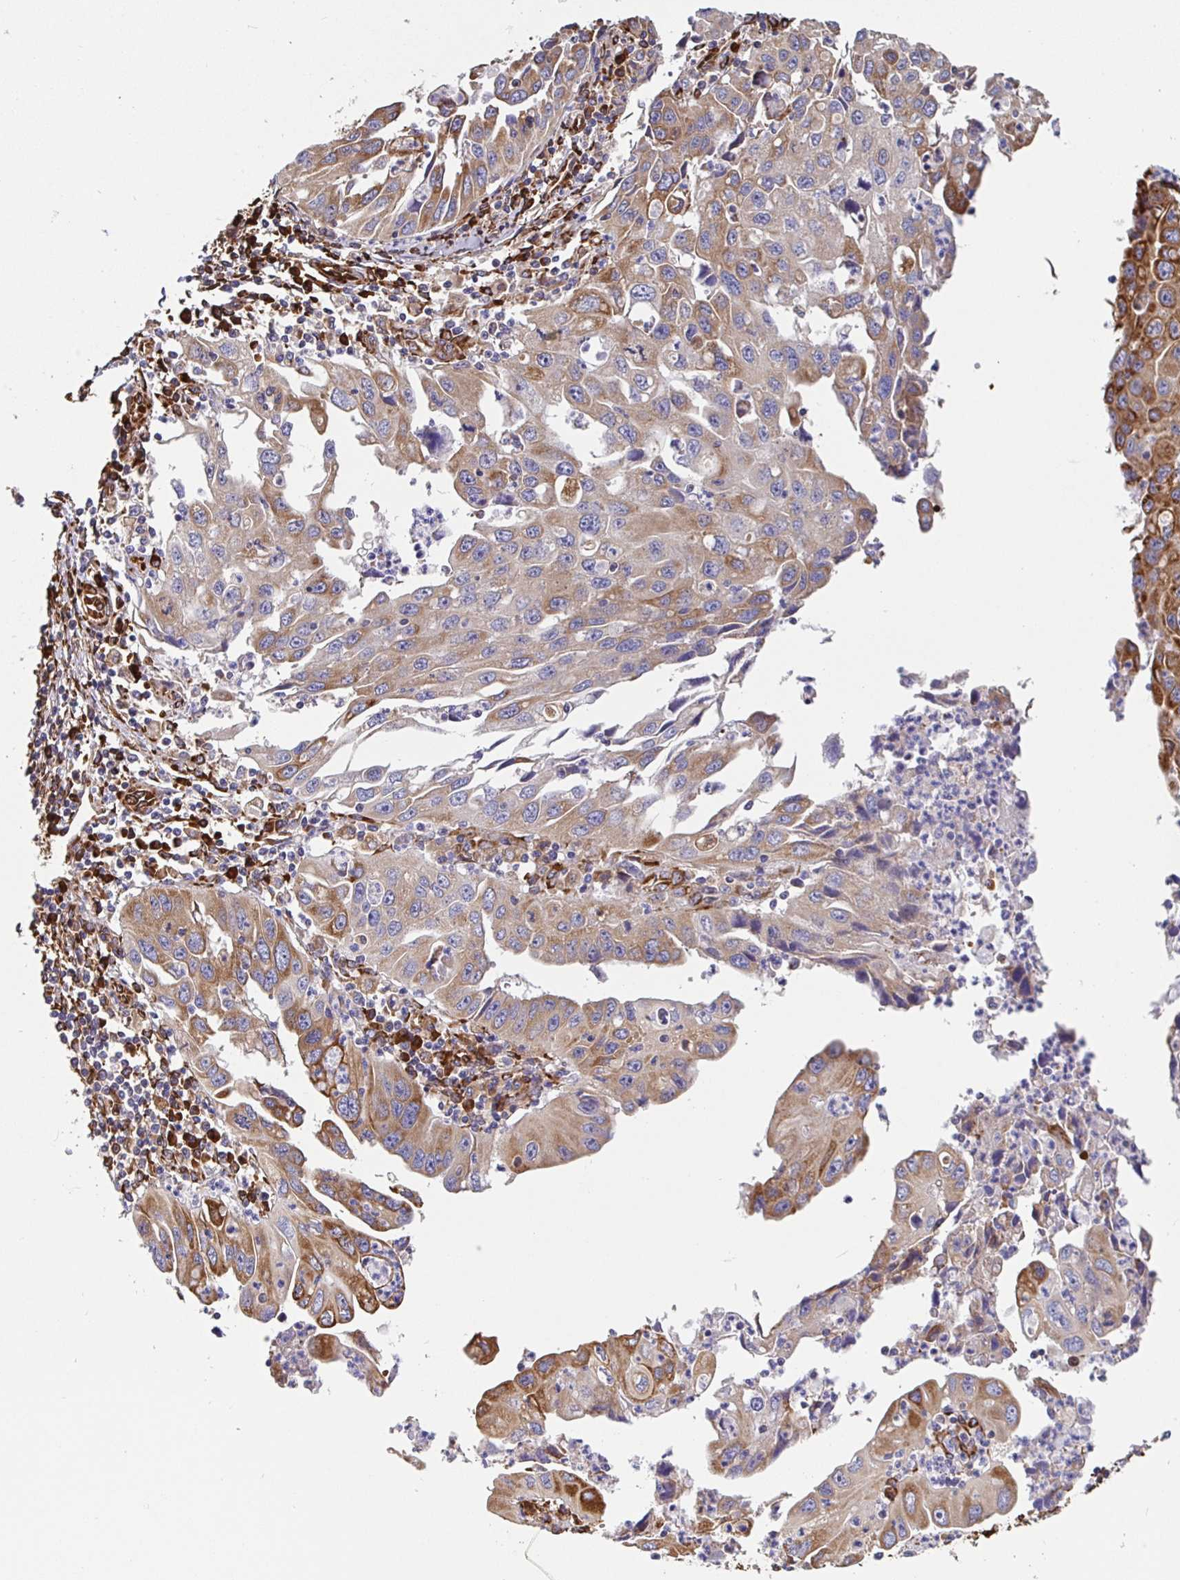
{"staining": {"intensity": "moderate", "quantity": ">75%", "location": "cytoplasmic/membranous"}, "tissue": "endometrial cancer", "cell_type": "Tumor cells", "image_type": "cancer", "snomed": [{"axis": "morphology", "description": "Adenocarcinoma, NOS"}, {"axis": "topography", "description": "Uterus"}], "caption": "An image of human adenocarcinoma (endometrial) stained for a protein displays moderate cytoplasmic/membranous brown staining in tumor cells.", "gene": "MAOA", "patient": {"sex": "female", "age": 62}}